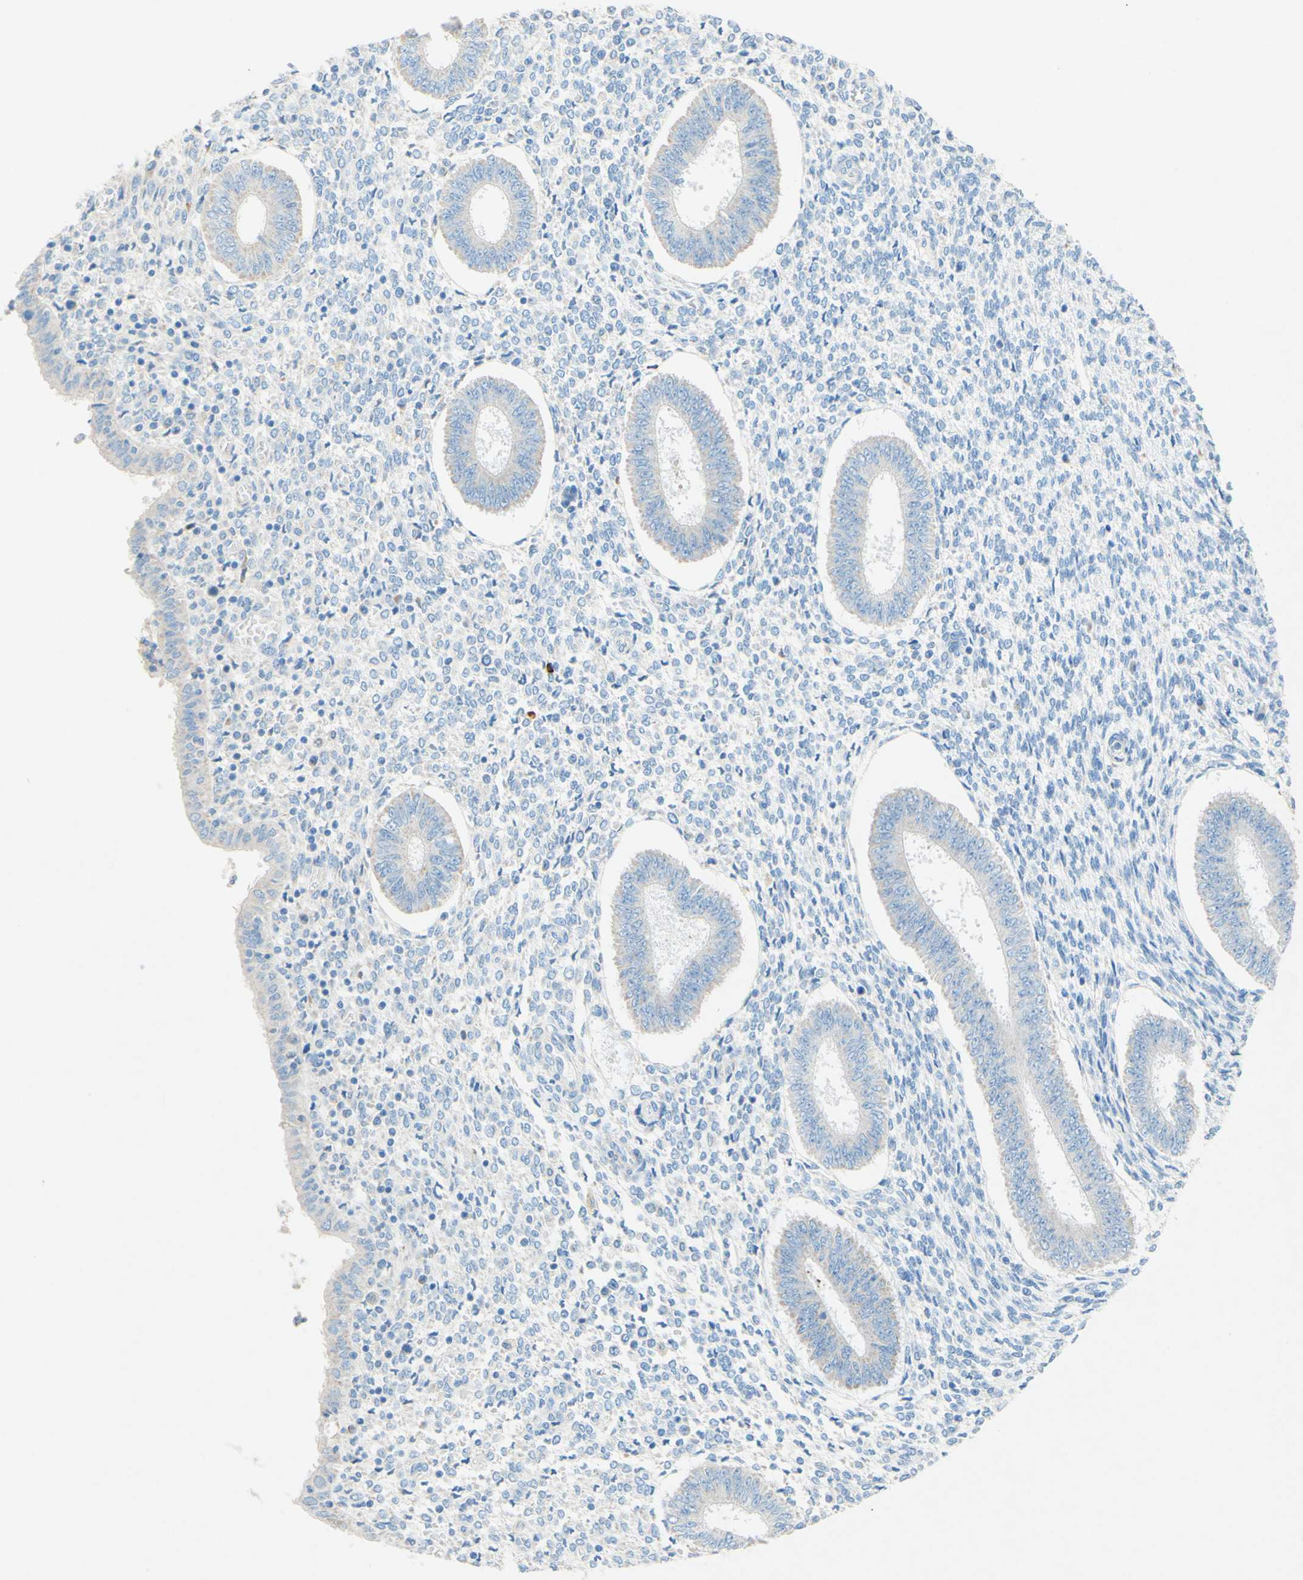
{"staining": {"intensity": "negative", "quantity": "none", "location": "none"}, "tissue": "endometrium", "cell_type": "Cells in endometrial stroma", "image_type": "normal", "snomed": [{"axis": "morphology", "description": "Normal tissue, NOS"}, {"axis": "topography", "description": "Endometrium"}], "caption": "The histopathology image shows no staining of cells in endometrial stroma in benign endometrium. (DAB immunohistochemistry visualized using brightfield microscopy, high magnification).", "gene": "SLC46A1", "patient": {"sex": "female", "age": 35}}